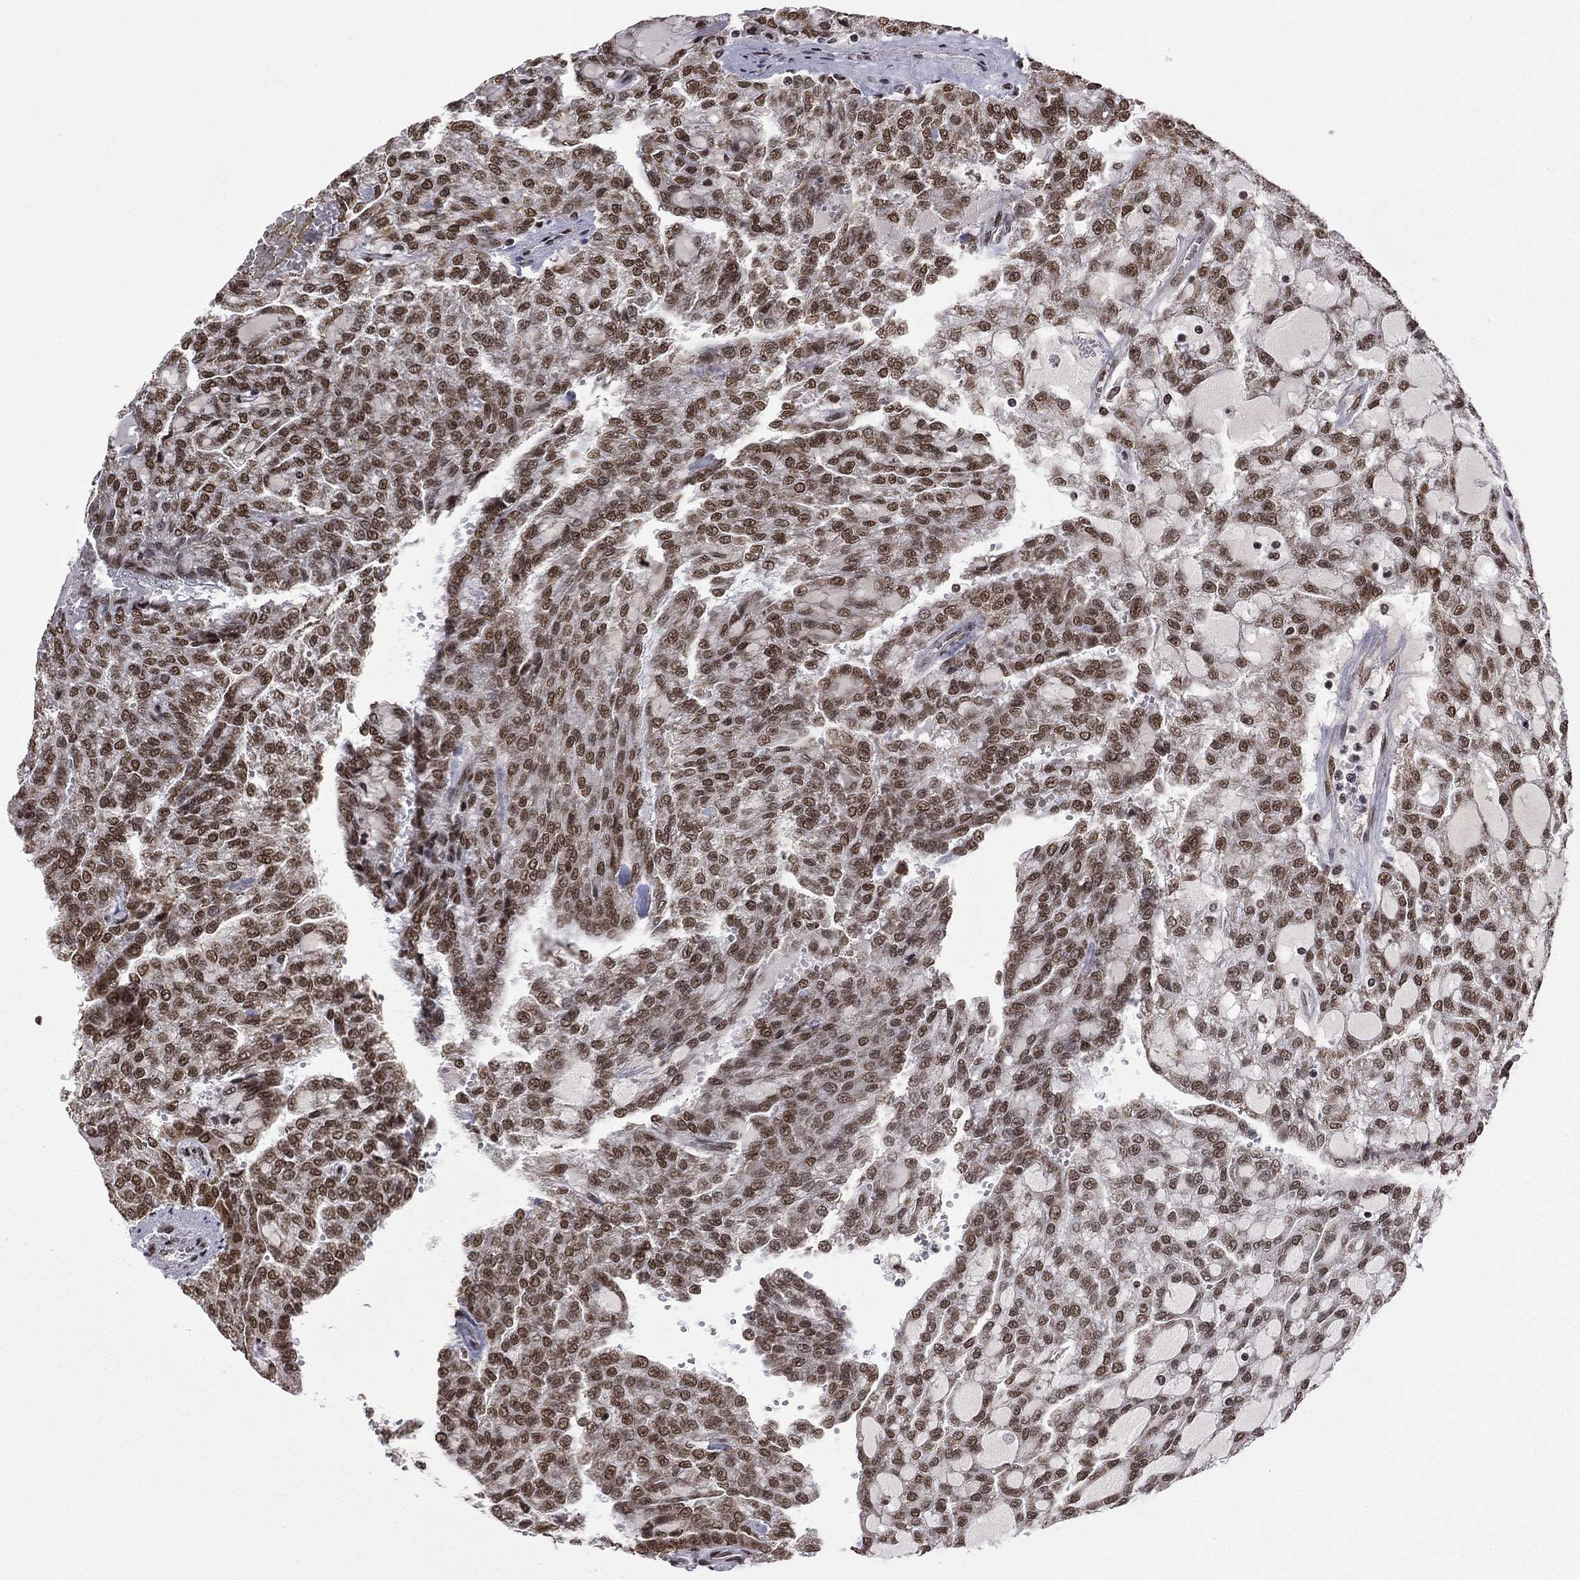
{"staining": {"intensity": "strong", "quantity": ">75%", "location": "nuclear"}, "tissue": "renal cancer", "cell_type": "Tumor cells", "image_type": "cancer", "snomed": [{"axis": "morphology", "description": "Adenocarcinoma, NOS"}, {"axis": "topography", "description": "Kidney"}], "caption": "A brown stain highlights strong nuclear staining of a protein in renal cancer tumor cells.", "gene": "C5orf24", "patient": {"sex": "male", "age": 63}}